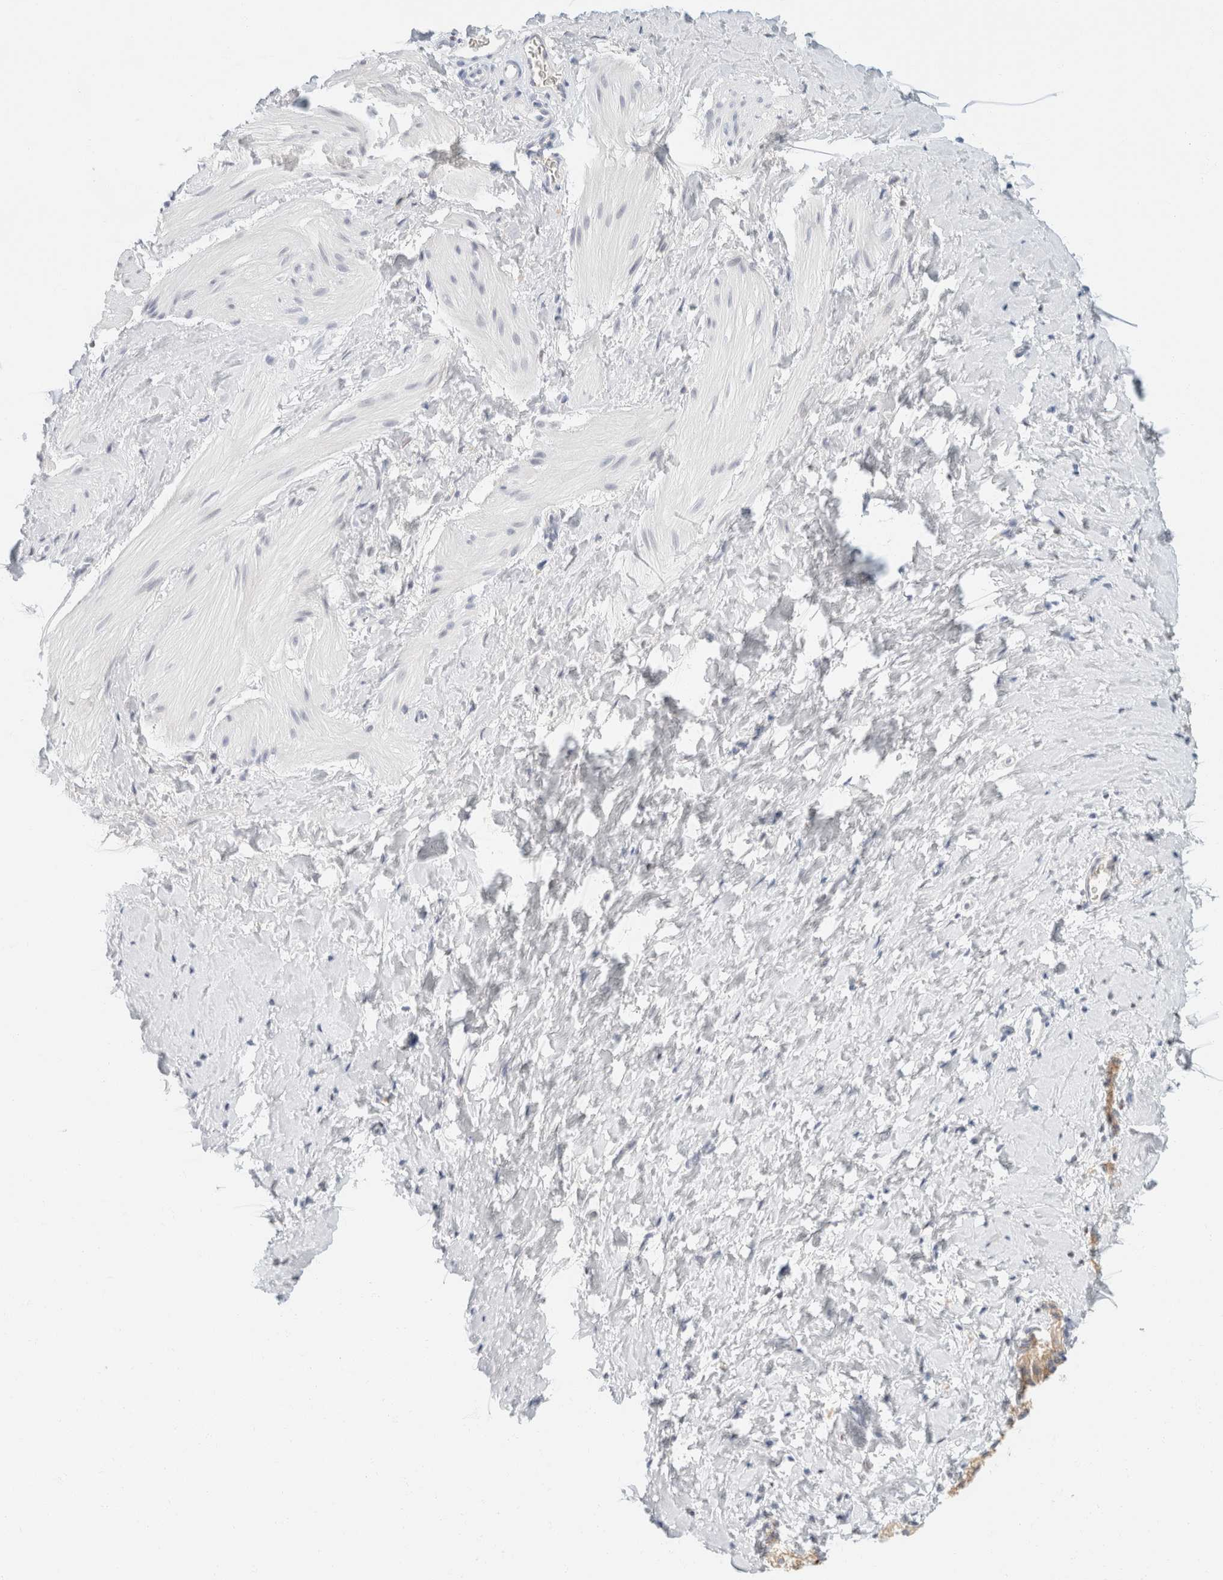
{"staining": {"intensity": "negative", "quantity": "none", "location": "none"}, "tissue": "smooth muscle", "cell_type": "Smooth muscle cells", "image_type": "normal", "snomed": [{"axis": "morphology", "description": "Normal tissue, NOS"}, {"axis": "topography", "description": "Smooth muscle"}], "caption": "High magnification brightfield microscopy of benign smooth muscle stained with DAB (3,3'-diaminobenzidine) (brown) and counterstained with hematoxylin (blue): smooth muscle cells show no significant staining.", "gene": "KRT20", "patient": {"sex": "male", "age": 16}}